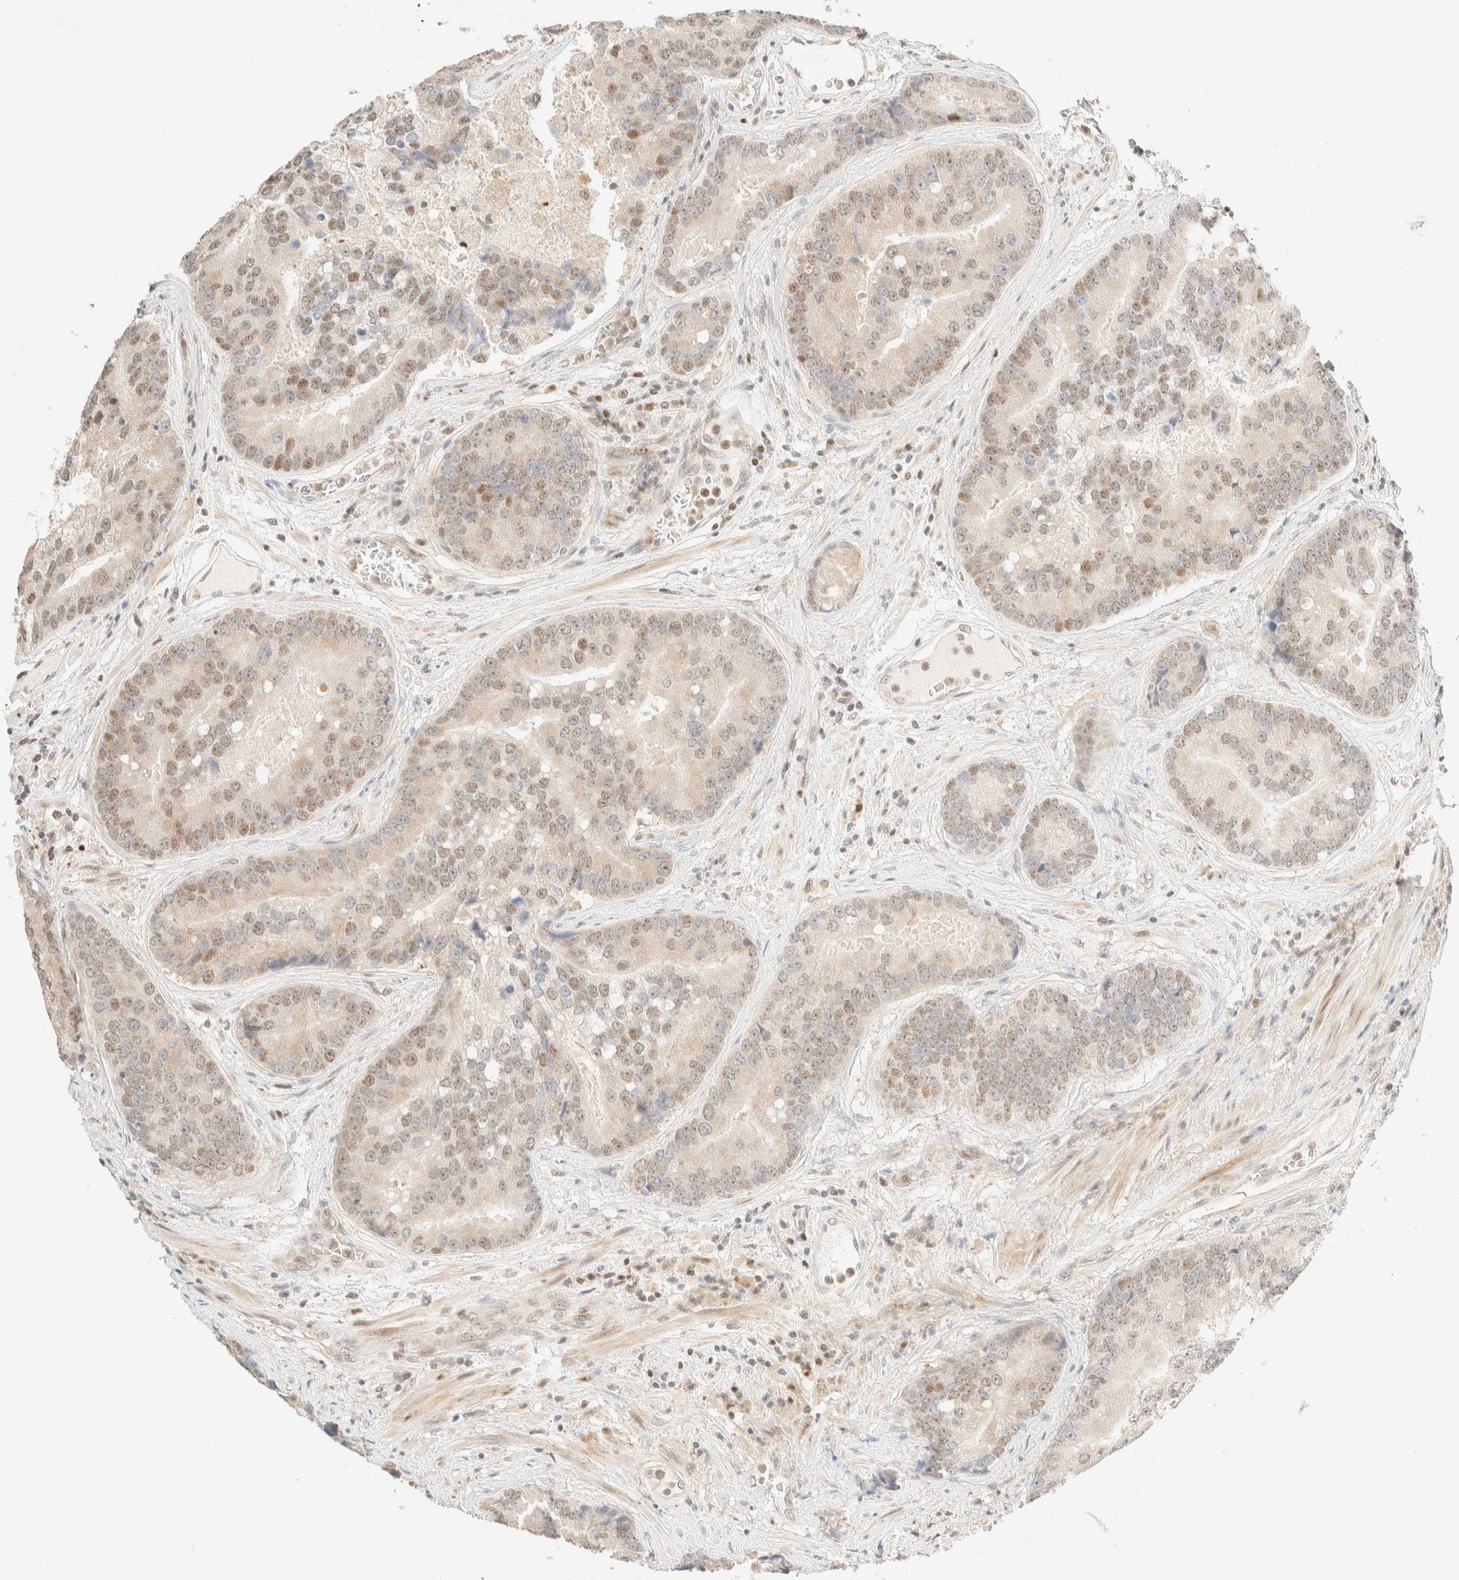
{"staining": {"intensity": "weak", "quantity": "25%-75%", "location": "nuclear"}, "tissue": "prostate cancer", "cell_type": "Tumor cells", "image_type": "cancer", "snomed": [{"axis": "morphology", "description": "Adenocarcinoma, High grade"}, {"axis": "topography", "description": "Prostate"}], "caption": "IHC of human prostate high-grade adenocarcinoma shows low levels of weak nuclear staining in about 25%-75% of tumor cells.", "gene": "TSR1", "patient": {"sex": "male", "age": 70}}